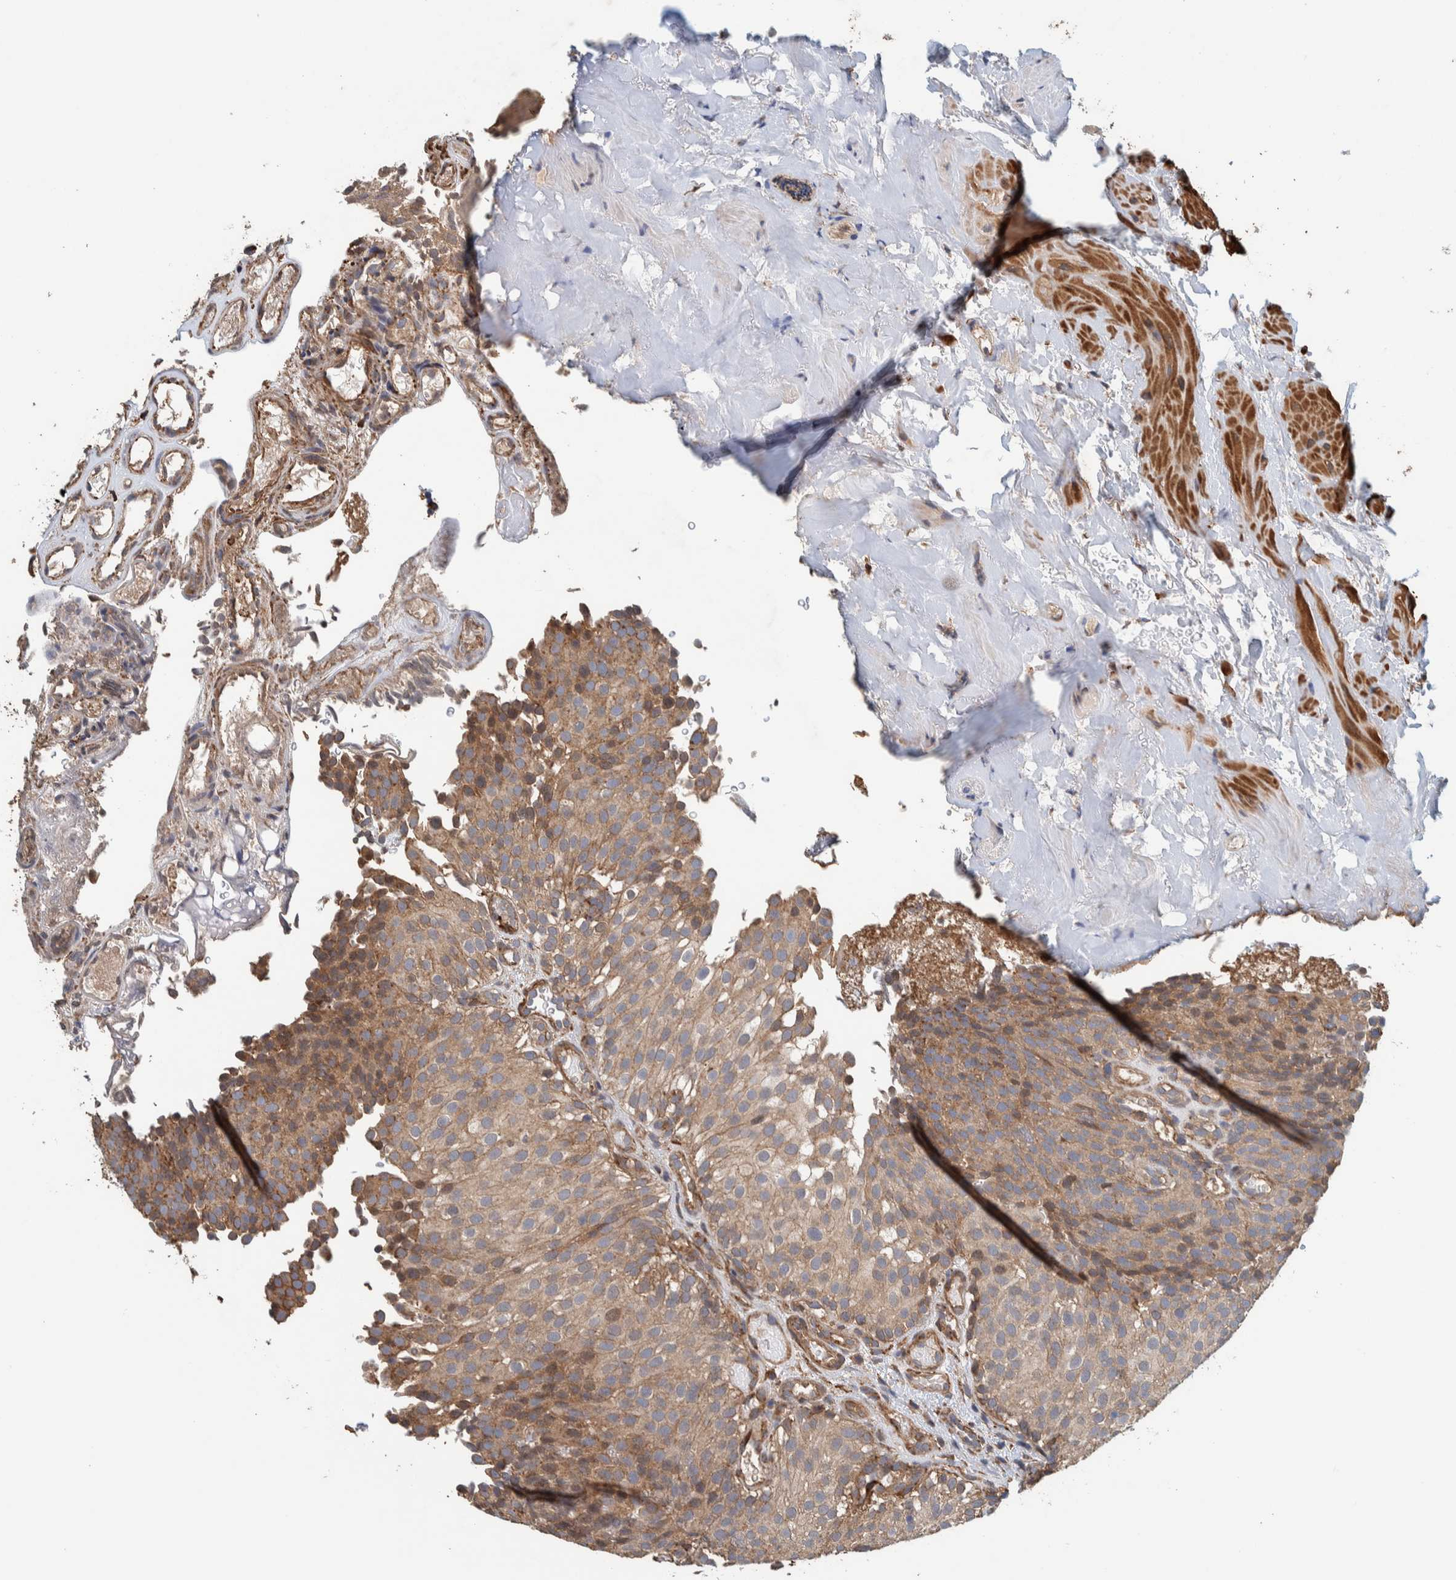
{"staining": {"intensity": "moderate", "quantity": ">75%", "location": "cytoplasmic/membranous"}, "tissue": "urothelial cancer", "cell_type": "Tumor cells", "image_type": "cancer", "snomed": [{"axis": "morphology", "description": "Urothelial carcinoma, Low grade"}, {"axis": "topography", "description": "Urinary bladder"}], "caption": "Immunohistochemical staining of human low-grade urothelial carcinoma shows moderate cytoplasmic/membranous protein positivity in about >75% of tumor cells. The staining was performed using DAB (3,3'-diaminobenzidine), with brown indicating positive protein expression. Nuclei are stained blue with hematoxylin.", "gene": "PLA2G3", "patient": {"sex": "male", "age": 78}}